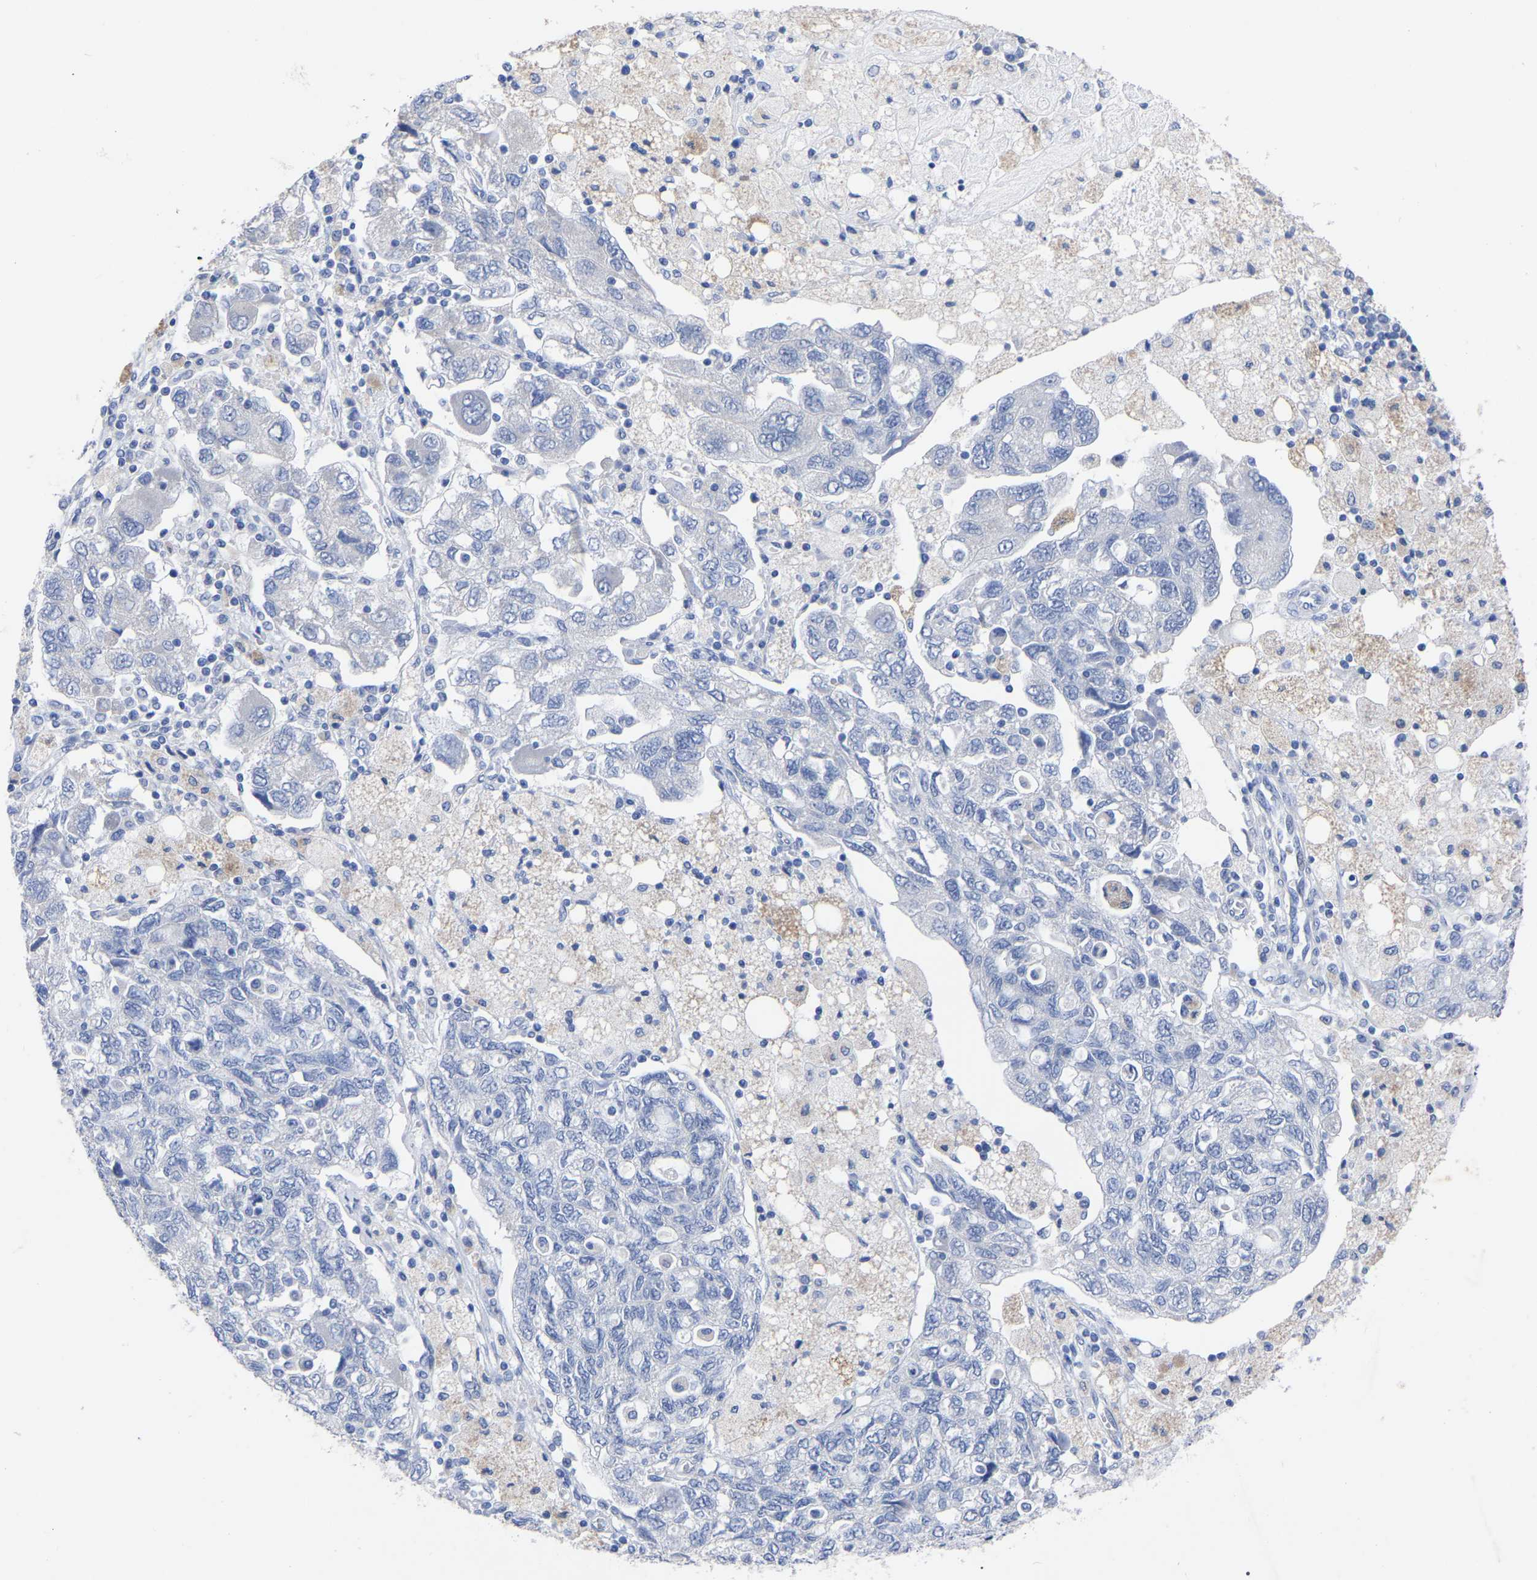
{"staining": {"intensity": "negative", "quantity": "none", "location": "none"}, "tissue": "ovarian cancer", "cell_type": "Tumor cells", "image_type": "cancer", "snomed": [{"axis": "morphology", "description": "Carcinoma, NOS"}, {"axis": "morphology", "description": "Cystadenocarcinoma, serous, NOS"}, {"axis": "topography", "description": "Ovary"}], "caption": "DAB (3,3'-diaminobenzidine) immunohistochemical staining of human ovarian serous cystadenocarcinoma shows no significant positivity in tumor cells.", "gene": "ANXA13", "patient": {"sex": "female", "age": 69}}